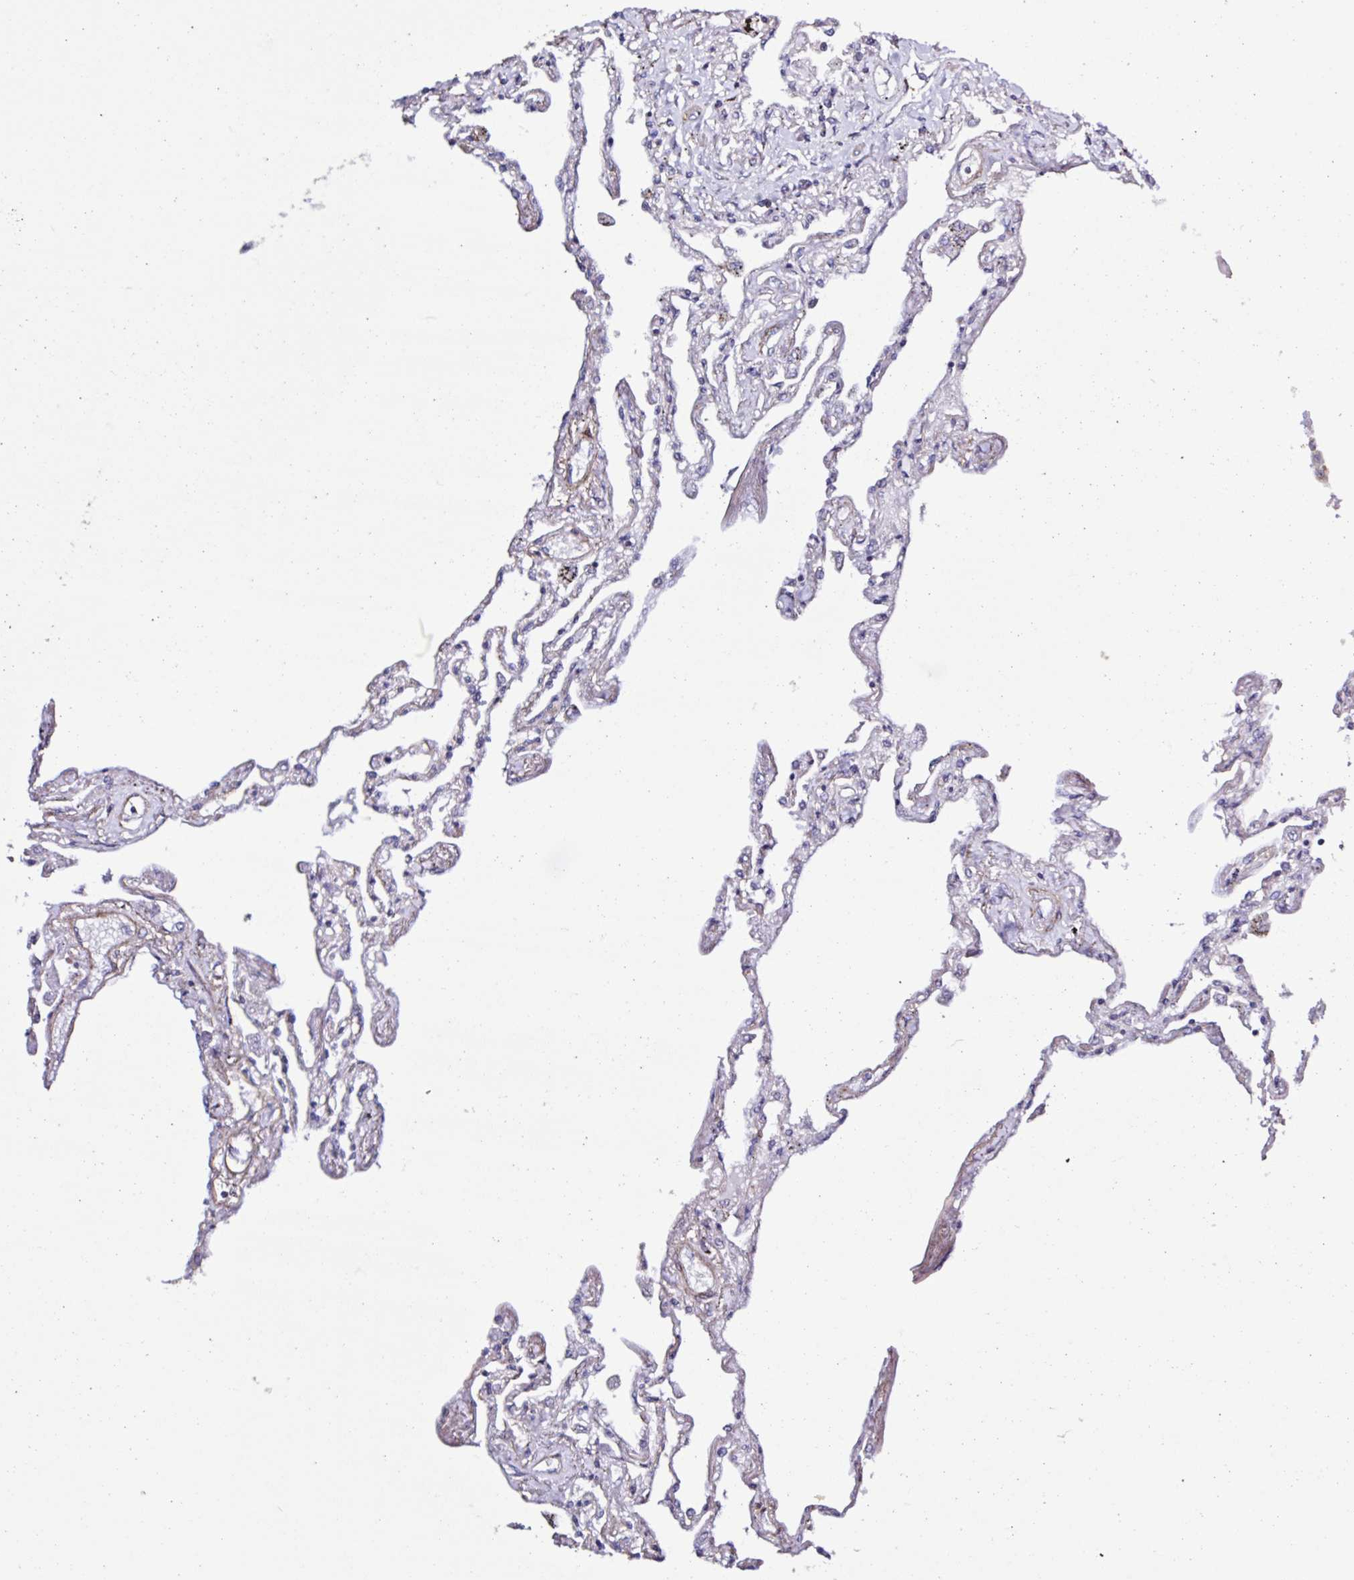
{"staining": {"intensity": "negative", "quantity": "none", "location": "none"}, "tissue": "lung", "cell_type": "Alveolar cells", "image_type": "normal", "snomed": [{"axis": "morphology", "description": "Normal tissue, NOS"}, {"axis": "morphology", "description": "Adenocarcinoma, NOS"}, {"axis": "topography", "description": "Cartilage tissue"}, {"axis": "topography", "description": "Lung"}], "caption": "A high-resolution image shows immunohistochemistry staining of normal lung, which exhibits no significant staining in alveolar cells. Brightfield microscopy of IHC stained with DAB (3,3'-diaminobenzidine) (brown) and hematoxylin (blue), captured at high magnification.", "gene": "PLA2G4E", "patient": {"sex": "female", "age": 67}}